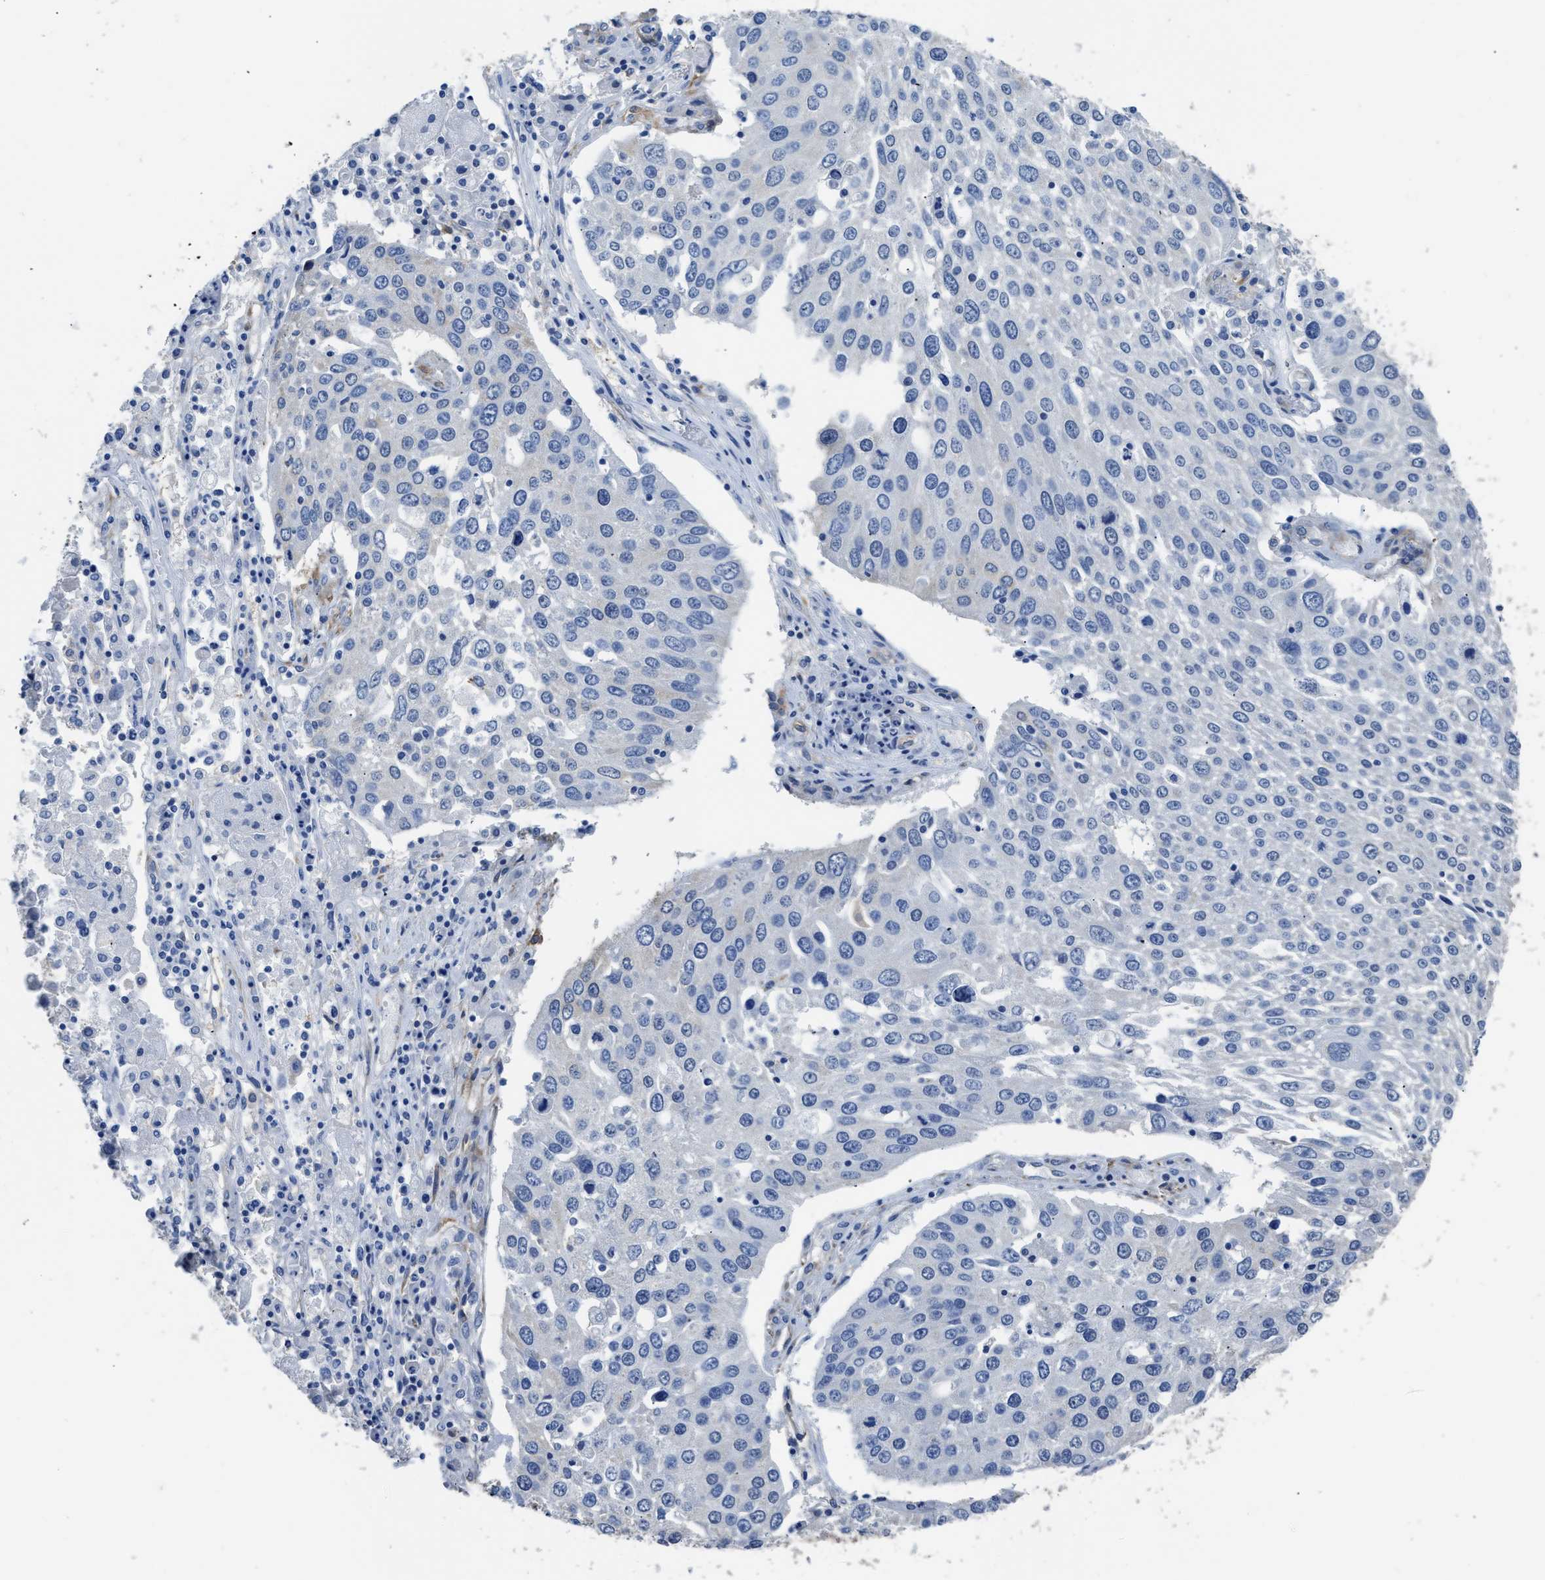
{"staining": {"intensity": "negative", "quantity": "none", "location": "none"}, "tissue": "lung cancer", "cell_type": "Tumor cells", "image_type": "cancer", "snomed": [{"axis": "morphology", "description": "Squamous cell carcinoma, NOS"}, {"axis": "topography", "description": "Lung"}], "caption": "Tumor cells show no significant staining in lung cancer.", "gene": "ZSWIM5", "patient": {"sex": "male", "age": 65}}